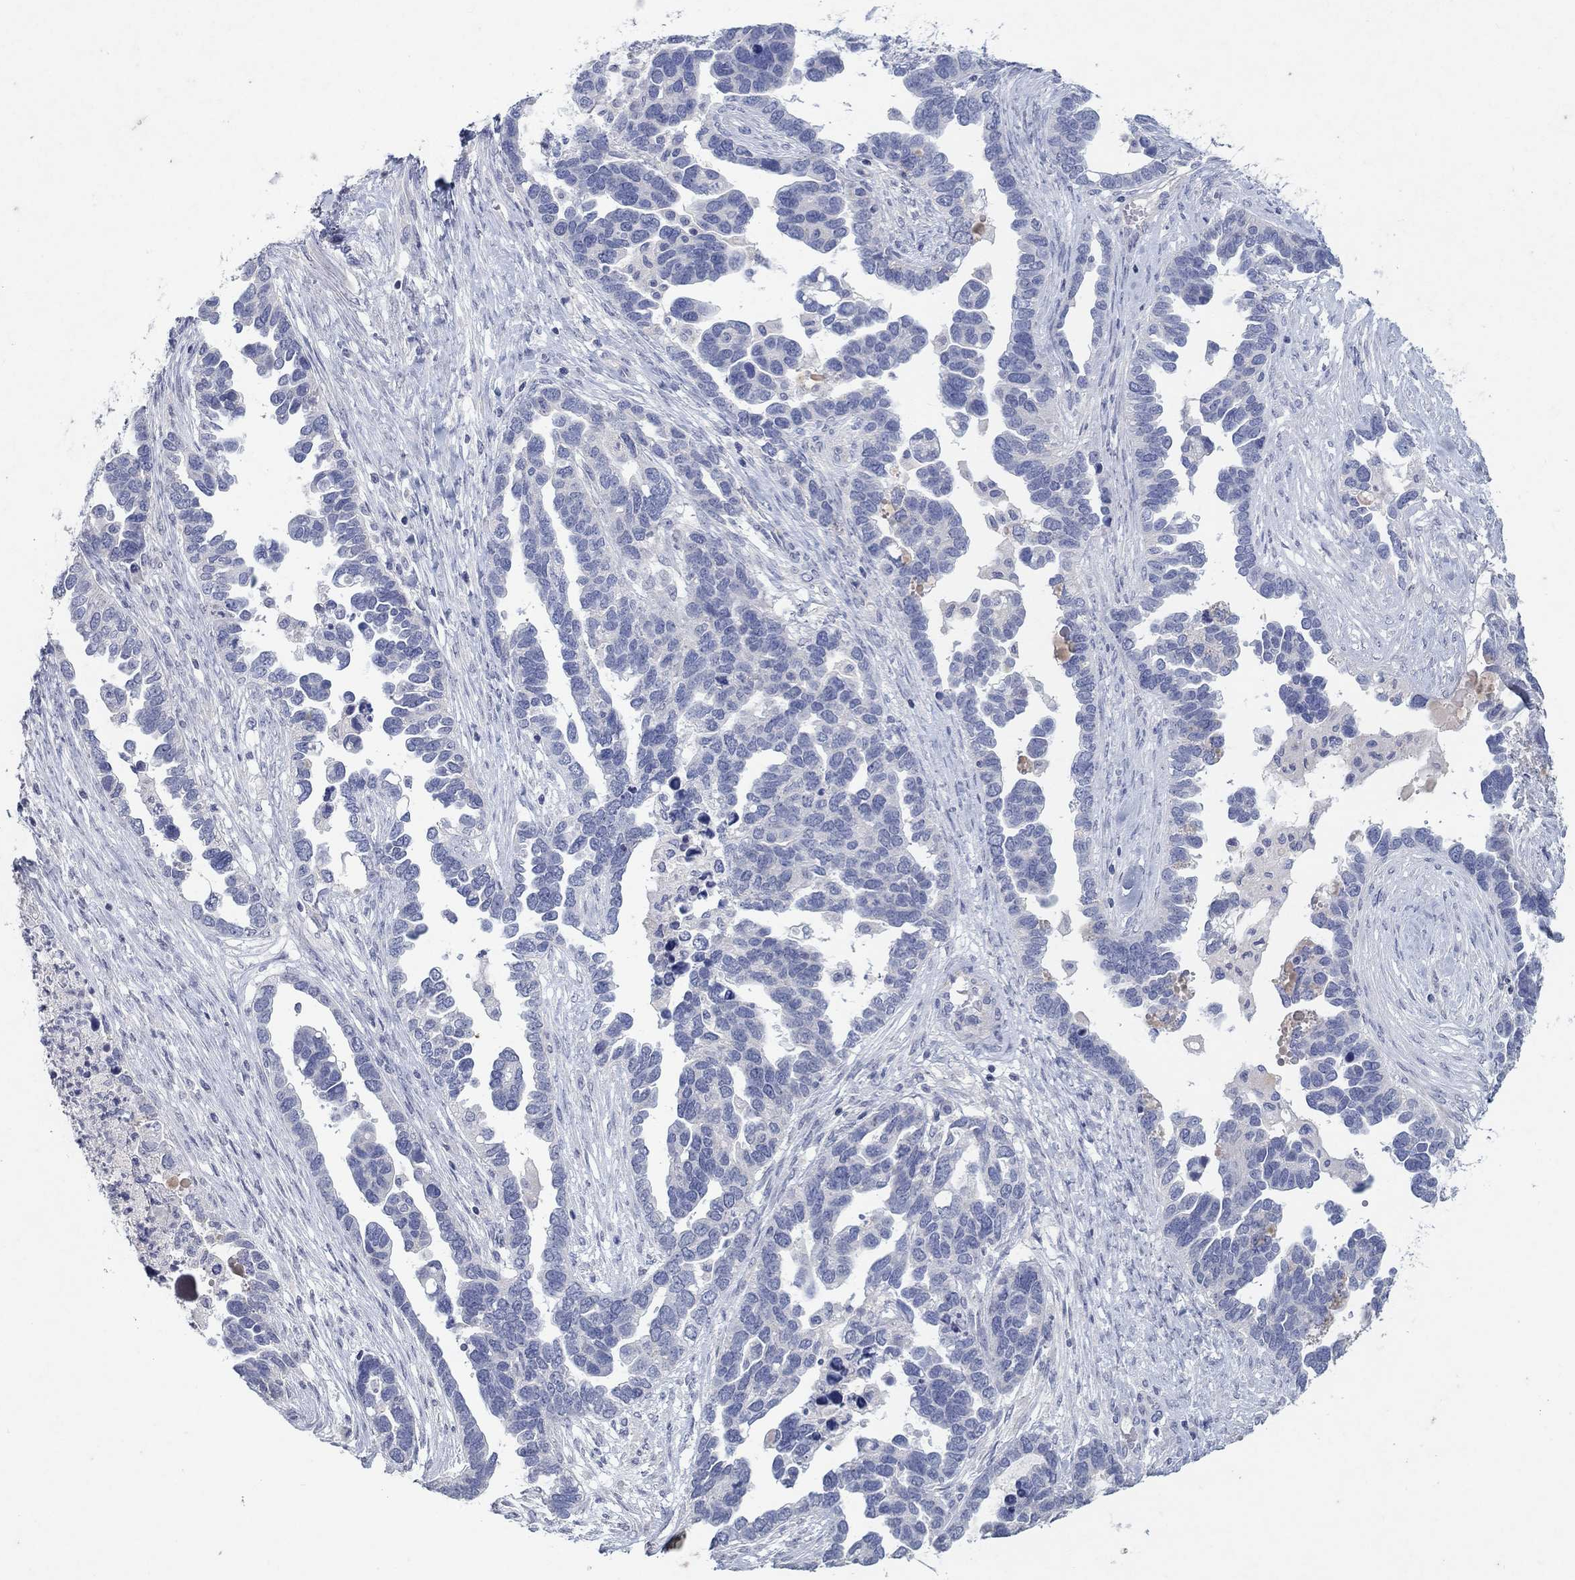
{"staining": {"intensity": "negative", "quantity": "none", "location": "none"}, "tissue": "ovarian cancer", "cell_type": "Tumor cells", "image_type": "cancer", "snomed": [{"axis": "morphology", "description": "Cystadenocarcinoma, serous, NOS"}, {"axis": "topography", "description": "Ovary"}], "caption": "Tumor cells are negative for brown protein staining in ovarian serous cystadenocarcinoma.", "gene": "KRT40", "patient": {"sex": "female", "age": 54}}